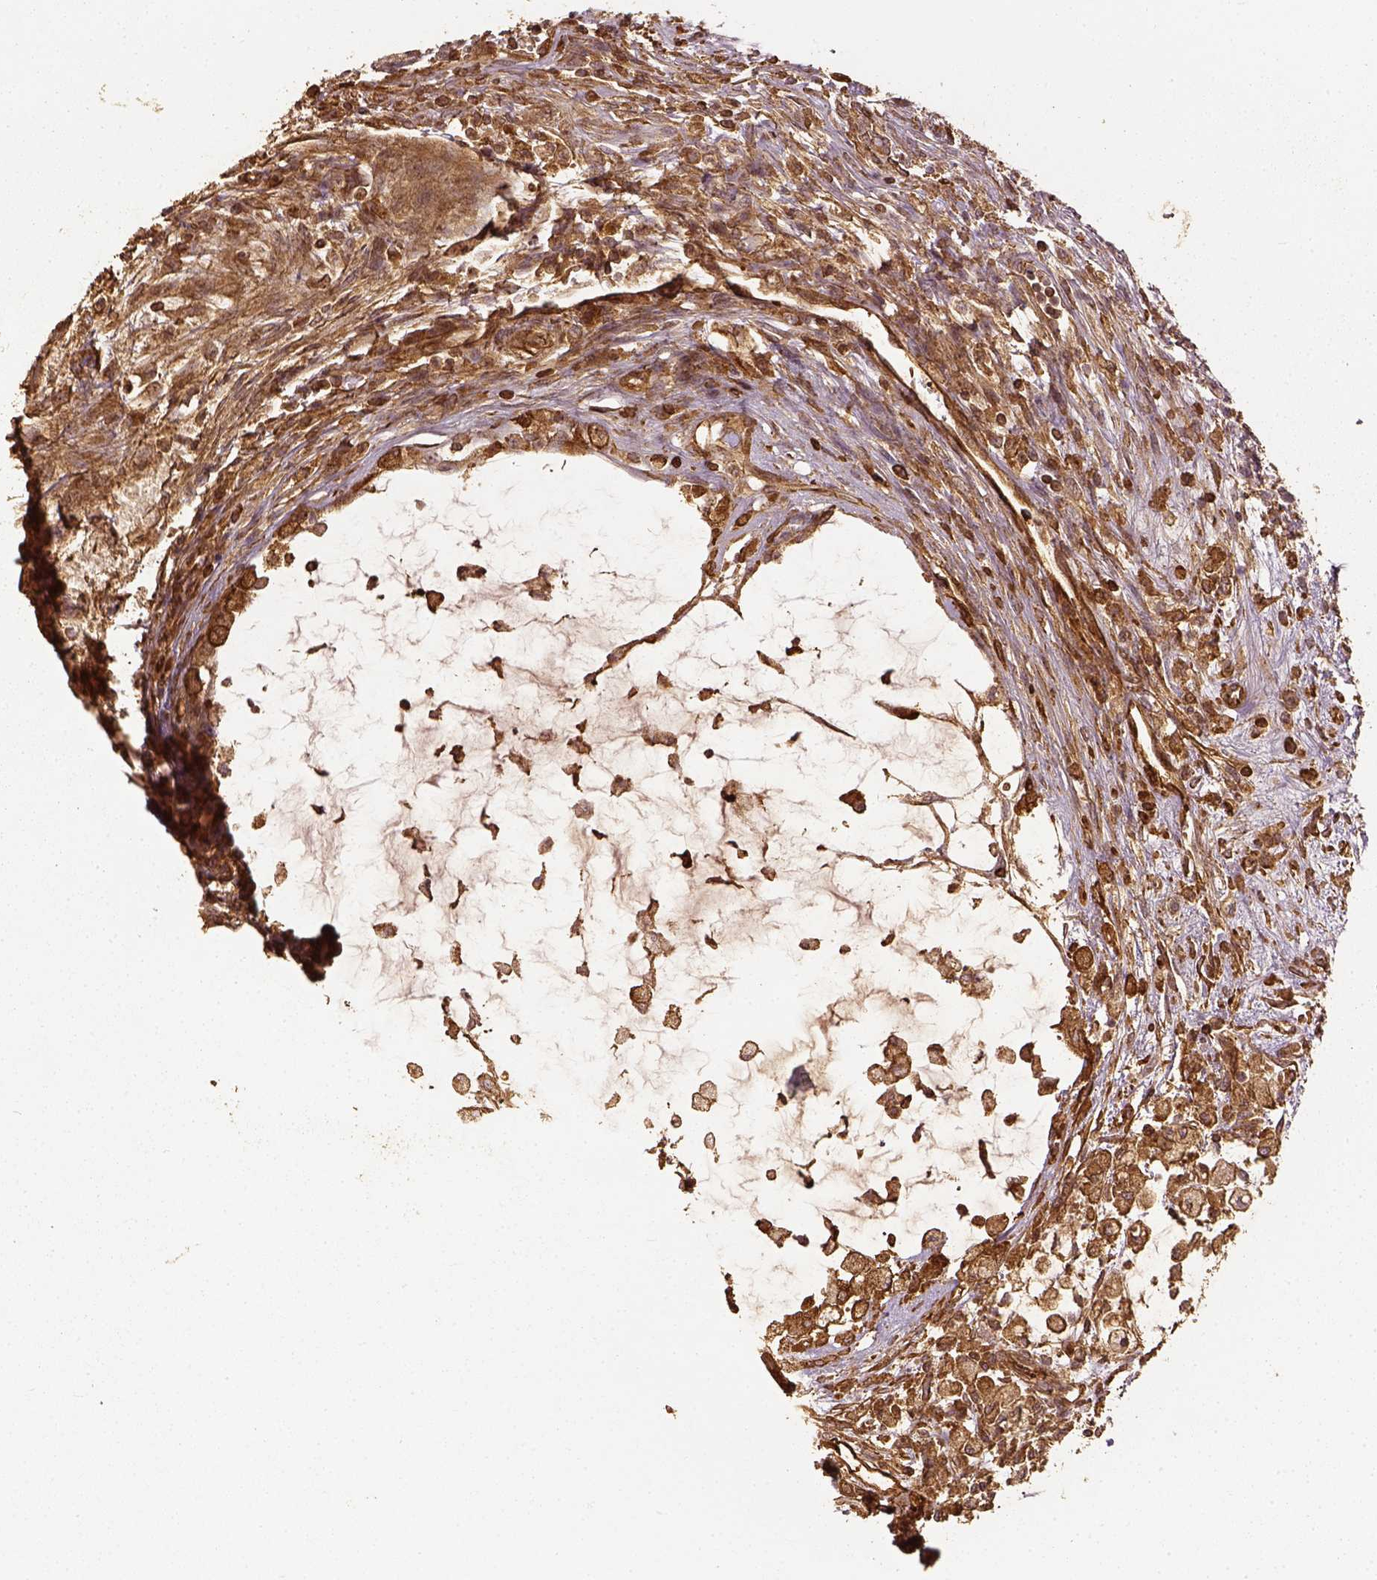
{"staining": {"intensity": "weak", "quantity": ">75%", "location": "cytoplasmic/membranous"}, "tissue": "testis cancer", "cell_type": "Tumor cells", "image_type": "cancer", "snomed": [{"axis": "morphology", "description": "Carcinoma, Embryonal, NOS"}, {"axis": "topography", "description": "Testis"}], "caption": "Testis cancer was stained to show a protein in brown. There is low levels of weak cytoplasmic/membranous expression in about >75% of tumor cells.", "gene": "VEGFA", "patient": {"sex": "male", "age": 37}}